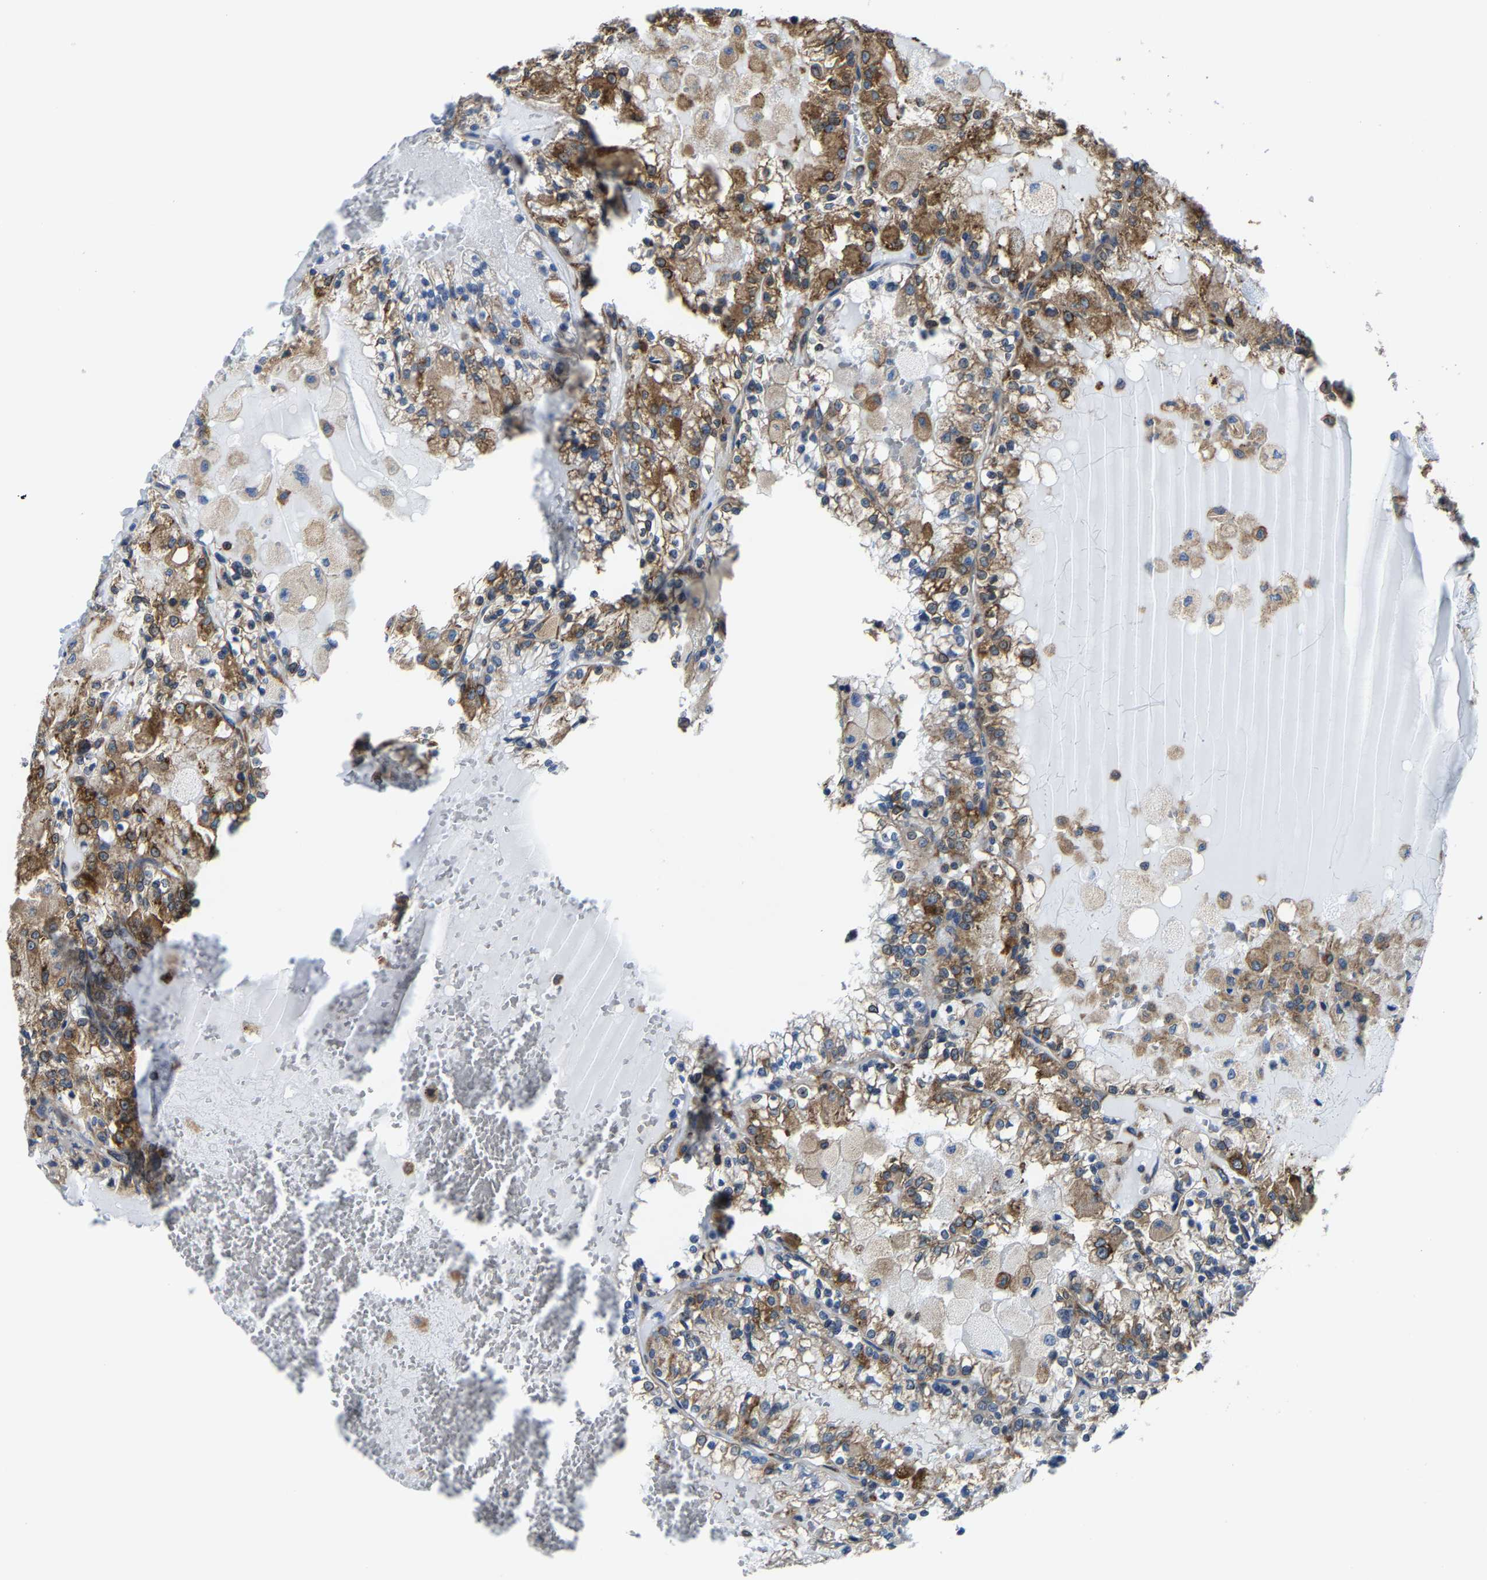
{"staining": {"intensity": "strong", "quantity": "25%-75%", "location": "cytoplasmic/membranous"}, "tissue": "renal cancer", "cell_type": "Tumor cells", "image_type": "cancer", "snomed": [{"axis": "morphology", "description": "Adenocarcinoma, NOS"}, {"axis": "topography", "description": "Kidney"}], "caption": "Renal cancer (adenocarcinoma) was stained to show a protein in brown. There is high levels of strong cytoplasmic/membranous staining in approximately 25%-75% of tumor cells. Using DAB (brown) and hematoxylin (blue) stains, captured at high magnification using brightfield microscopy.", "gene": "G3BP2", "patient": {"sex": "female", "age": 56}}